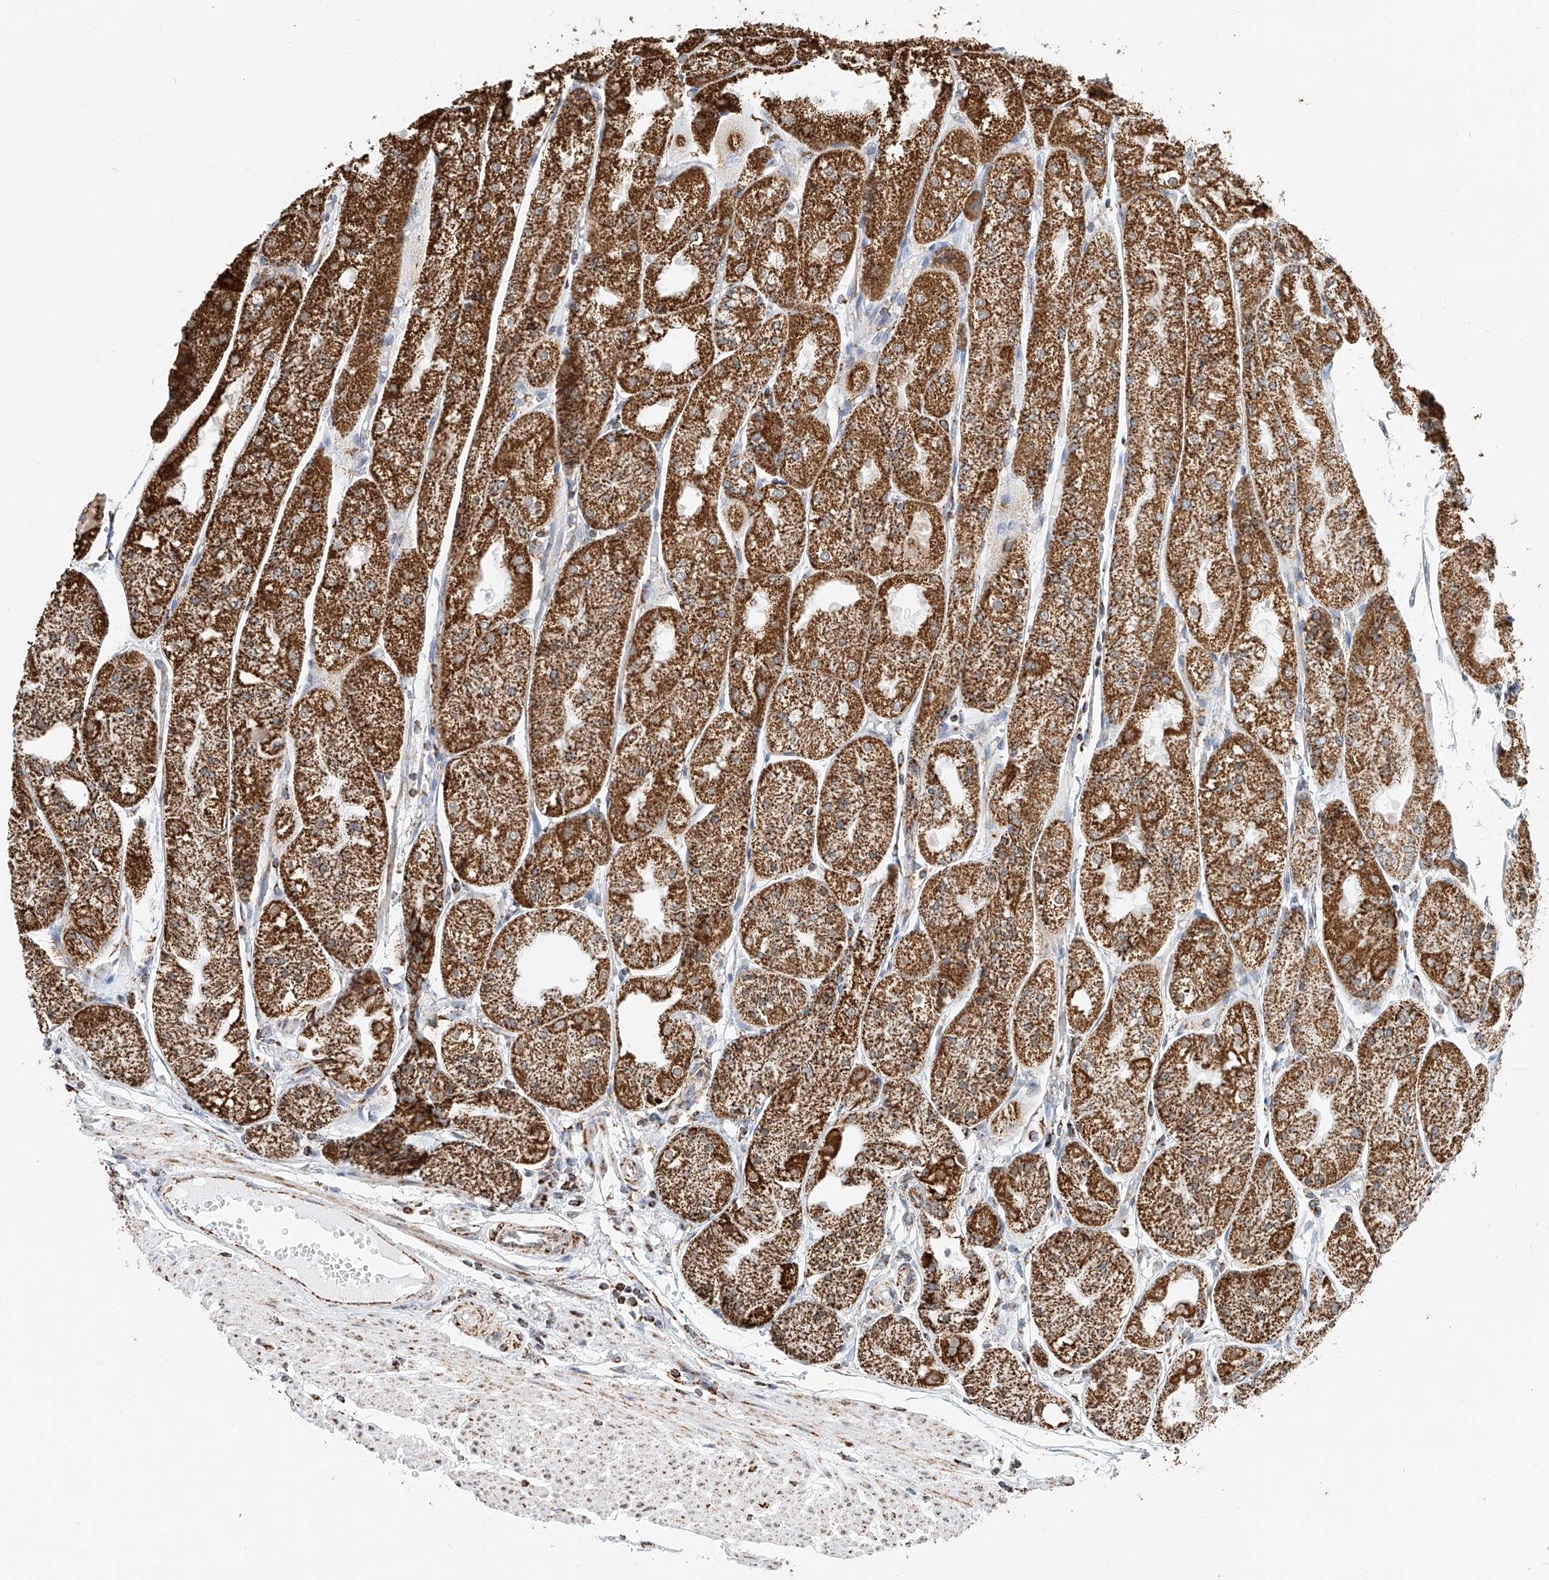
{"staining": {"intensity": "moderate", "quantity": ">75%", "location": "cytoplasmic/membranous"}, "tissue": "stomach", "cell_type": "Glandular cells", "image_type": "normal", "snomed": [{"axis": "morphology", "description": "Normal tissue, NOS"}, {"axis": "topography", "description": "Stomach, upper"}], "caption": "Brown immunohistochemical staining in benign human stomach exhibits moderate cytoplasmic/membranous expression in about >75% of glandular cells.", "gene": "PPA2", "patient": {"sex": "male", "age": 72}}